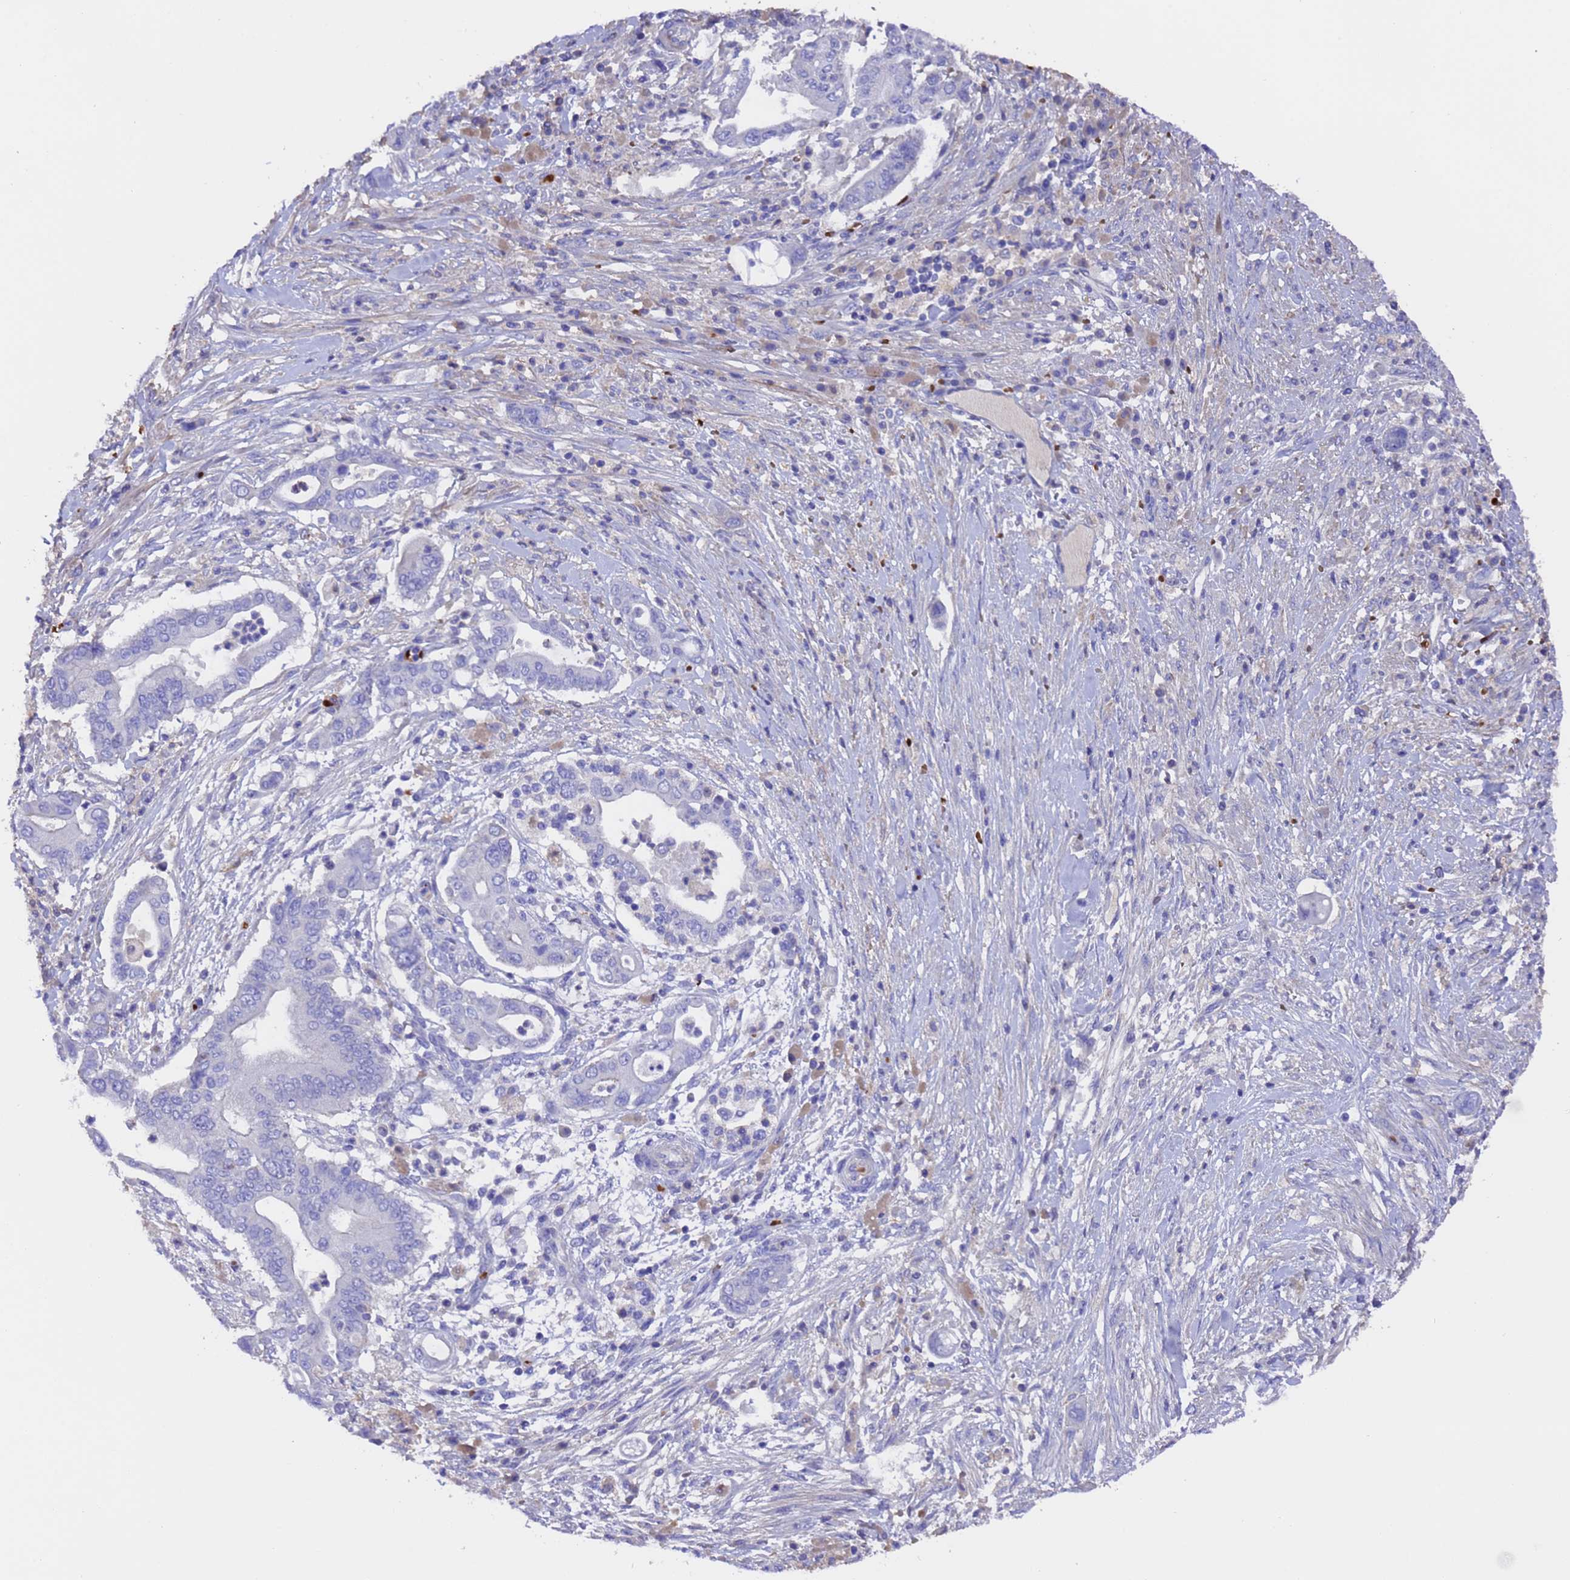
{"staining": {"intensity": "negative", "quantity": "none", "location": "none"}, "tissue": "pancreatic cancer", "cell_type": "Tumor cells", "image_type": "cancer", "snomed": [{"axis": "morphology", "description": "Adenocarcinoma, NOS"}, {"axis": "topography", "description": "Pancreas"}], "caption": "This is an immunohistochemistry histopathology image of human pancreatic cancer. There is no expression in tumor cells.", "gene": "ELP6", "patient": {"sex": "male", "age": 68}}